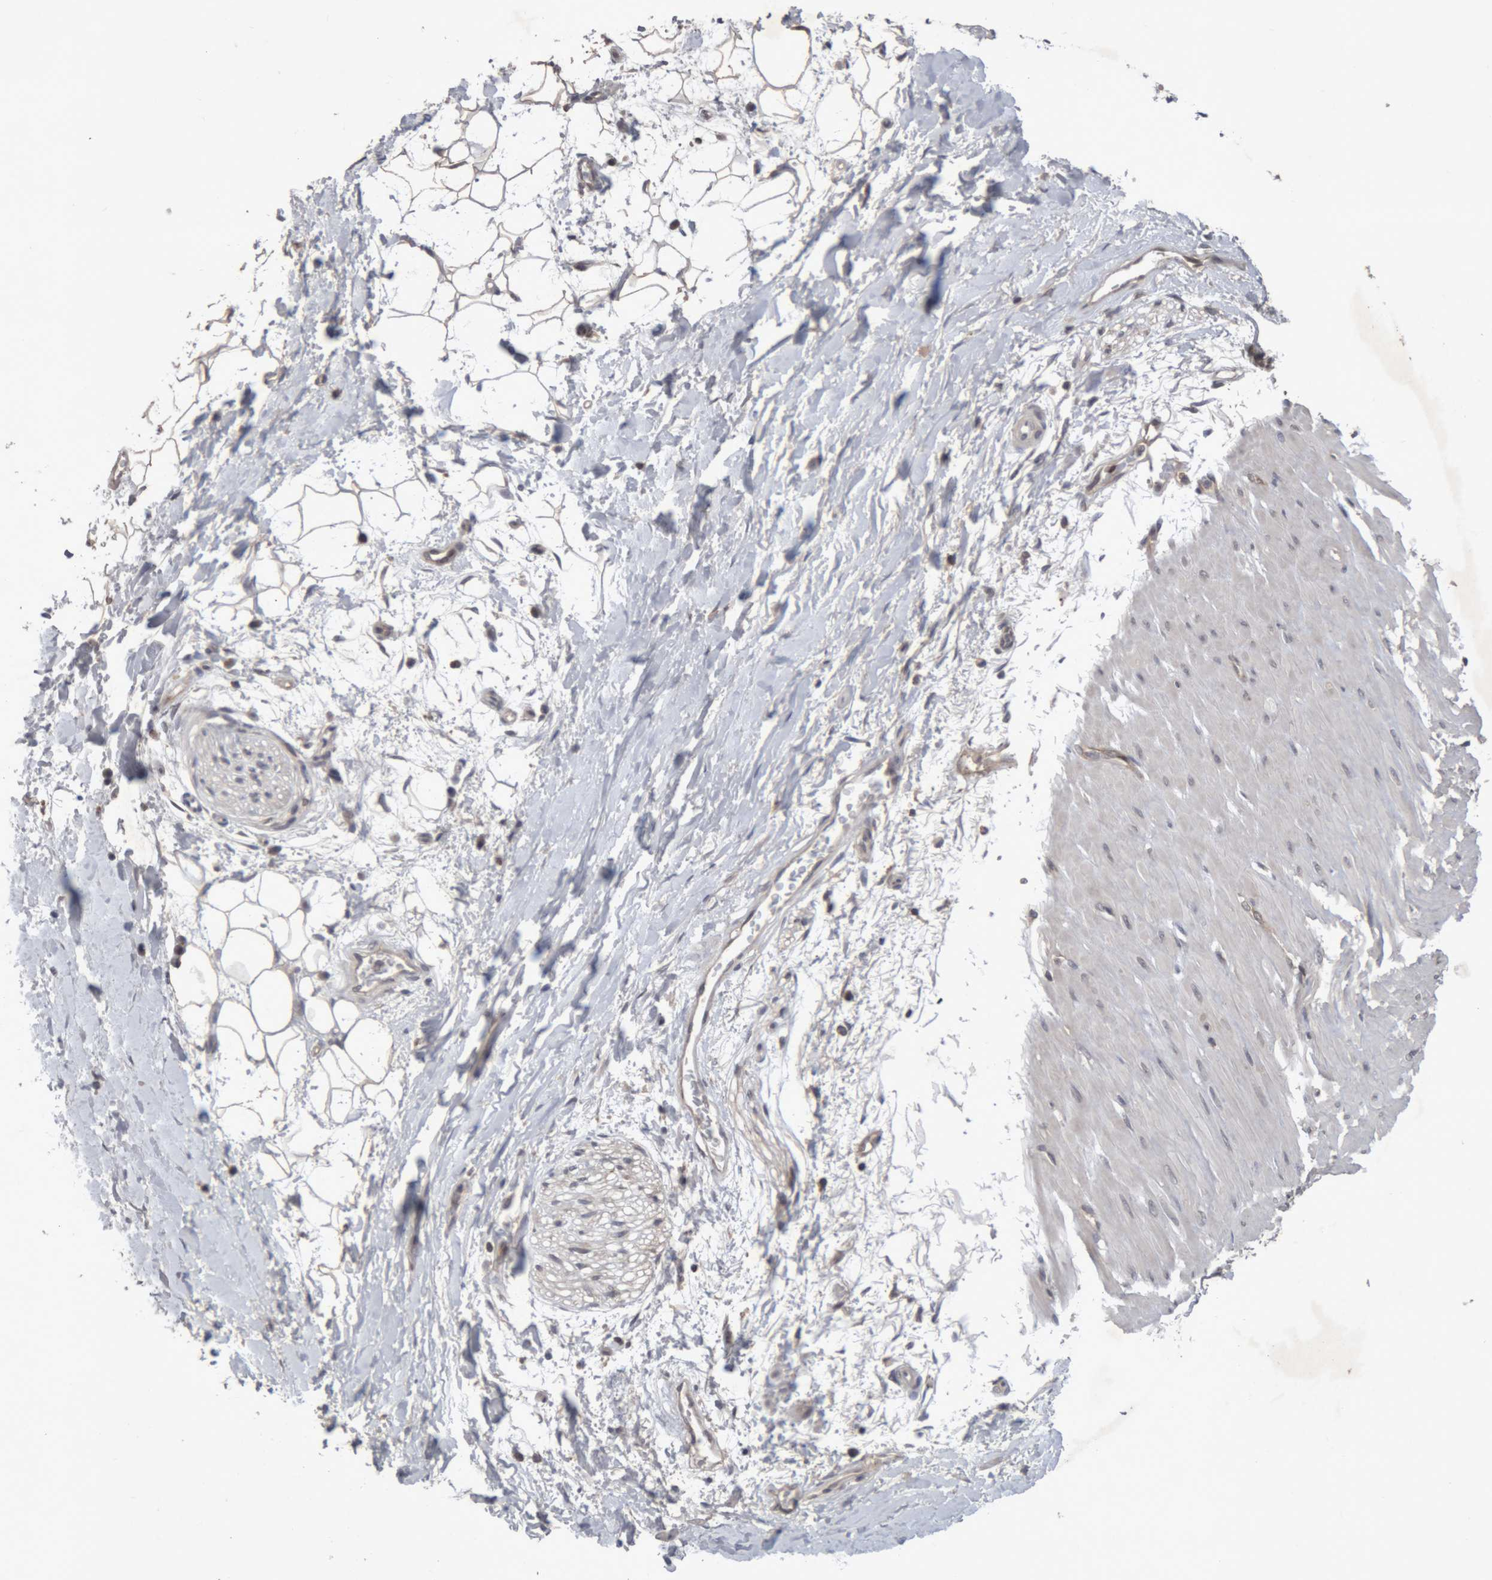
{"staining": {"intensity": "weak", "quantity": ">75%", "location": "cytoplasmic/membranous"}, "tissue": "adipose tissue", "cell_type": "Adipocytes", "image_type": "normal", "snomed": [{"axis": "morphology", "description": "Normal tissue, NOS"}, {"axis": "topography", "description": "Soft tissue"}], "caption": "Immunohistochemical staining of normal human adipose tissue displays weak cytoplasmic/membranous protein staining in about >75% of adipocytes. (DAB = brown stain, brightfield microscopy at high magnification).", "gene": "NFATC2", "patient": {"sex": "male", "age": 72}}